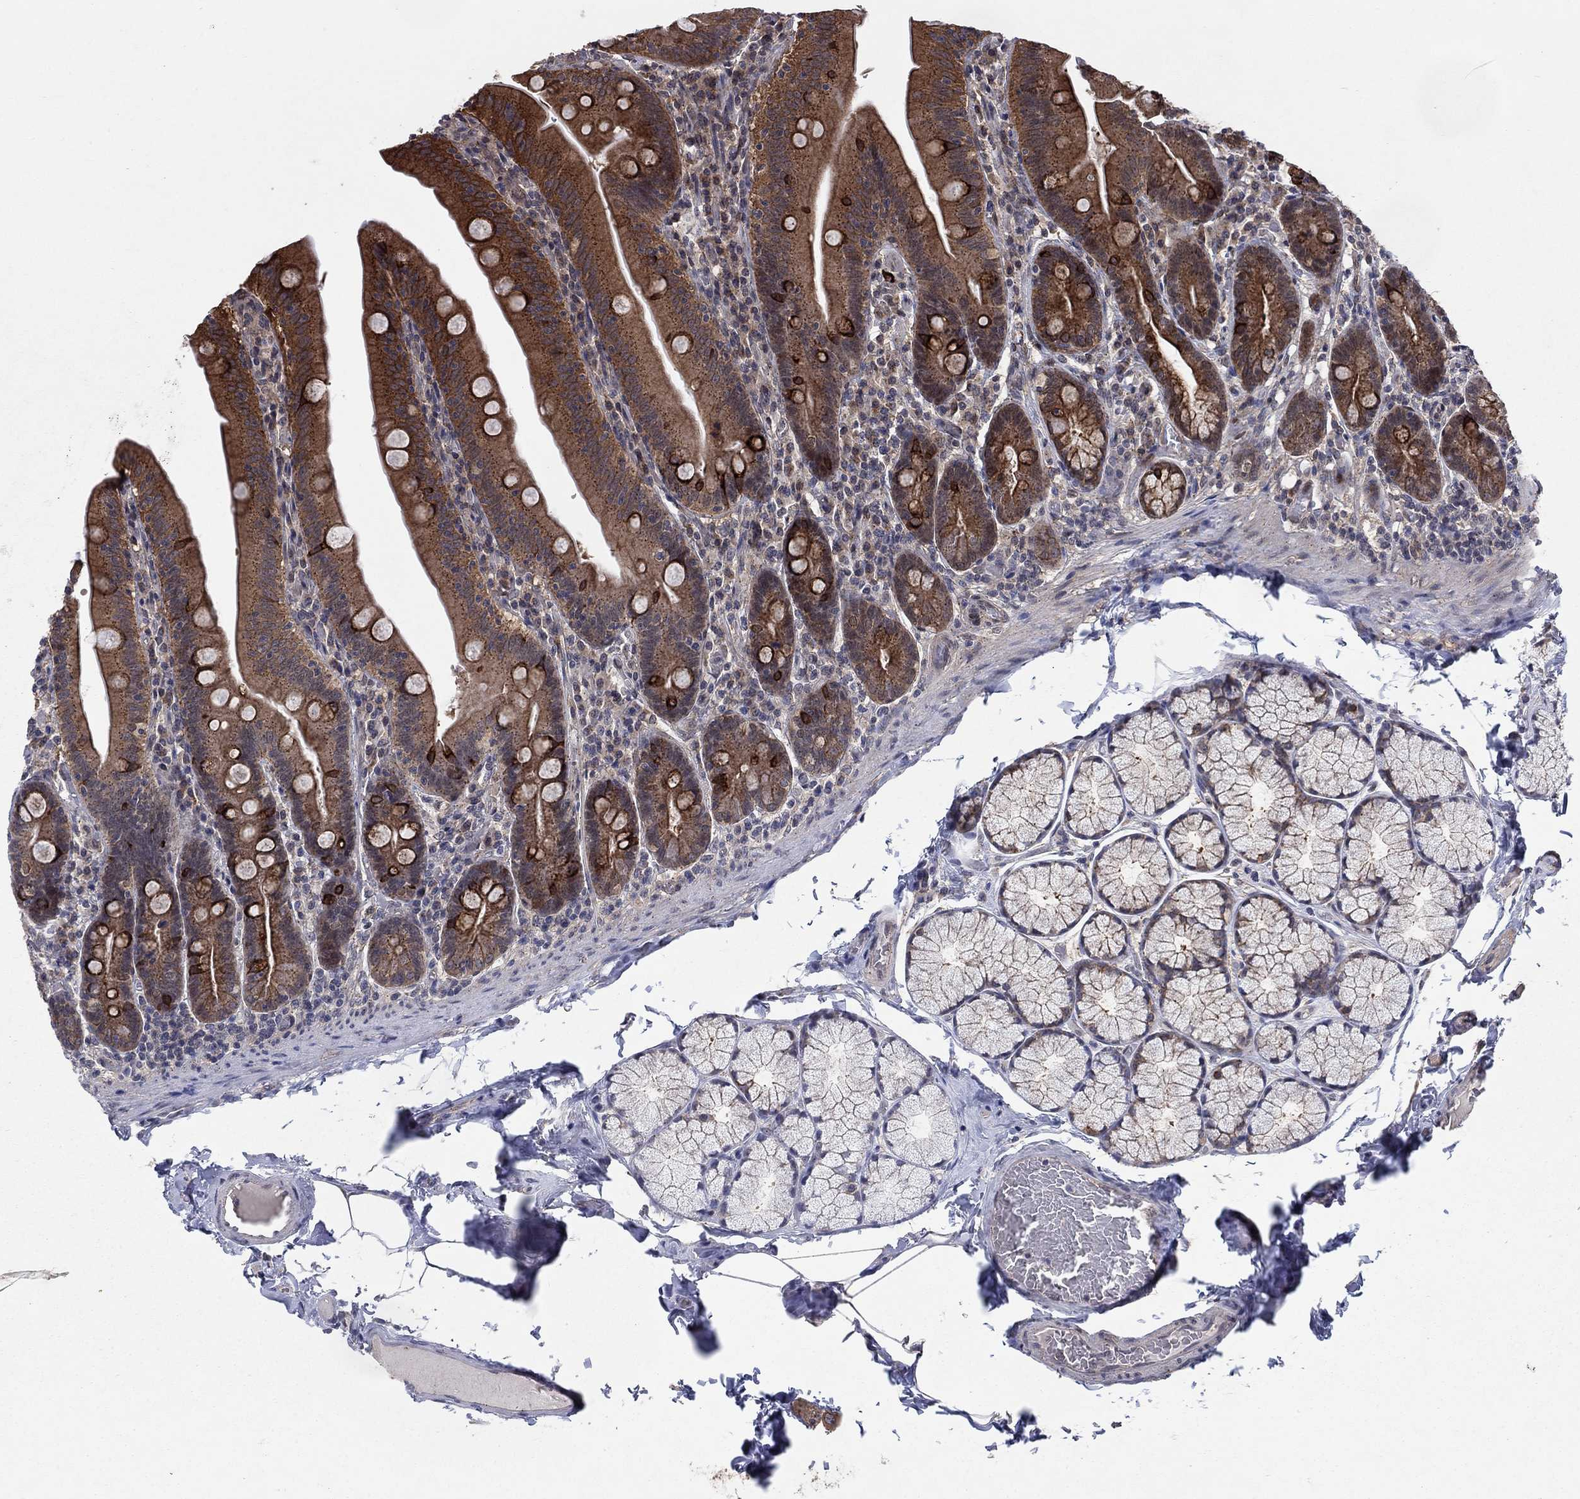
{"staining": {"intensity": "strong", "quantity": "25%-75%", "location": "cytoplasmic/membranous,nuclear"}, "tissue": "small intestine", "cell_type": "Glandular cells", "image_type": "normal", "snomed": [{"axis": "morphology", "description": "Normal tissue, NOS"}, {"axis": "topography", "description": "Small intestine"}], "caption": "Small intestine stained with immunohistochemistry (IHC) displays strong cytoplasmic/membranous,nuclear positivity in approximately 25%-75% of glandular cells. The staining was performed using DAB, with brown indicating positive protein expression. Nuclei are stained blue with hematoxylin.", "gene": "SH3RF1", "patient": {"sex": "male", "age": 37}}